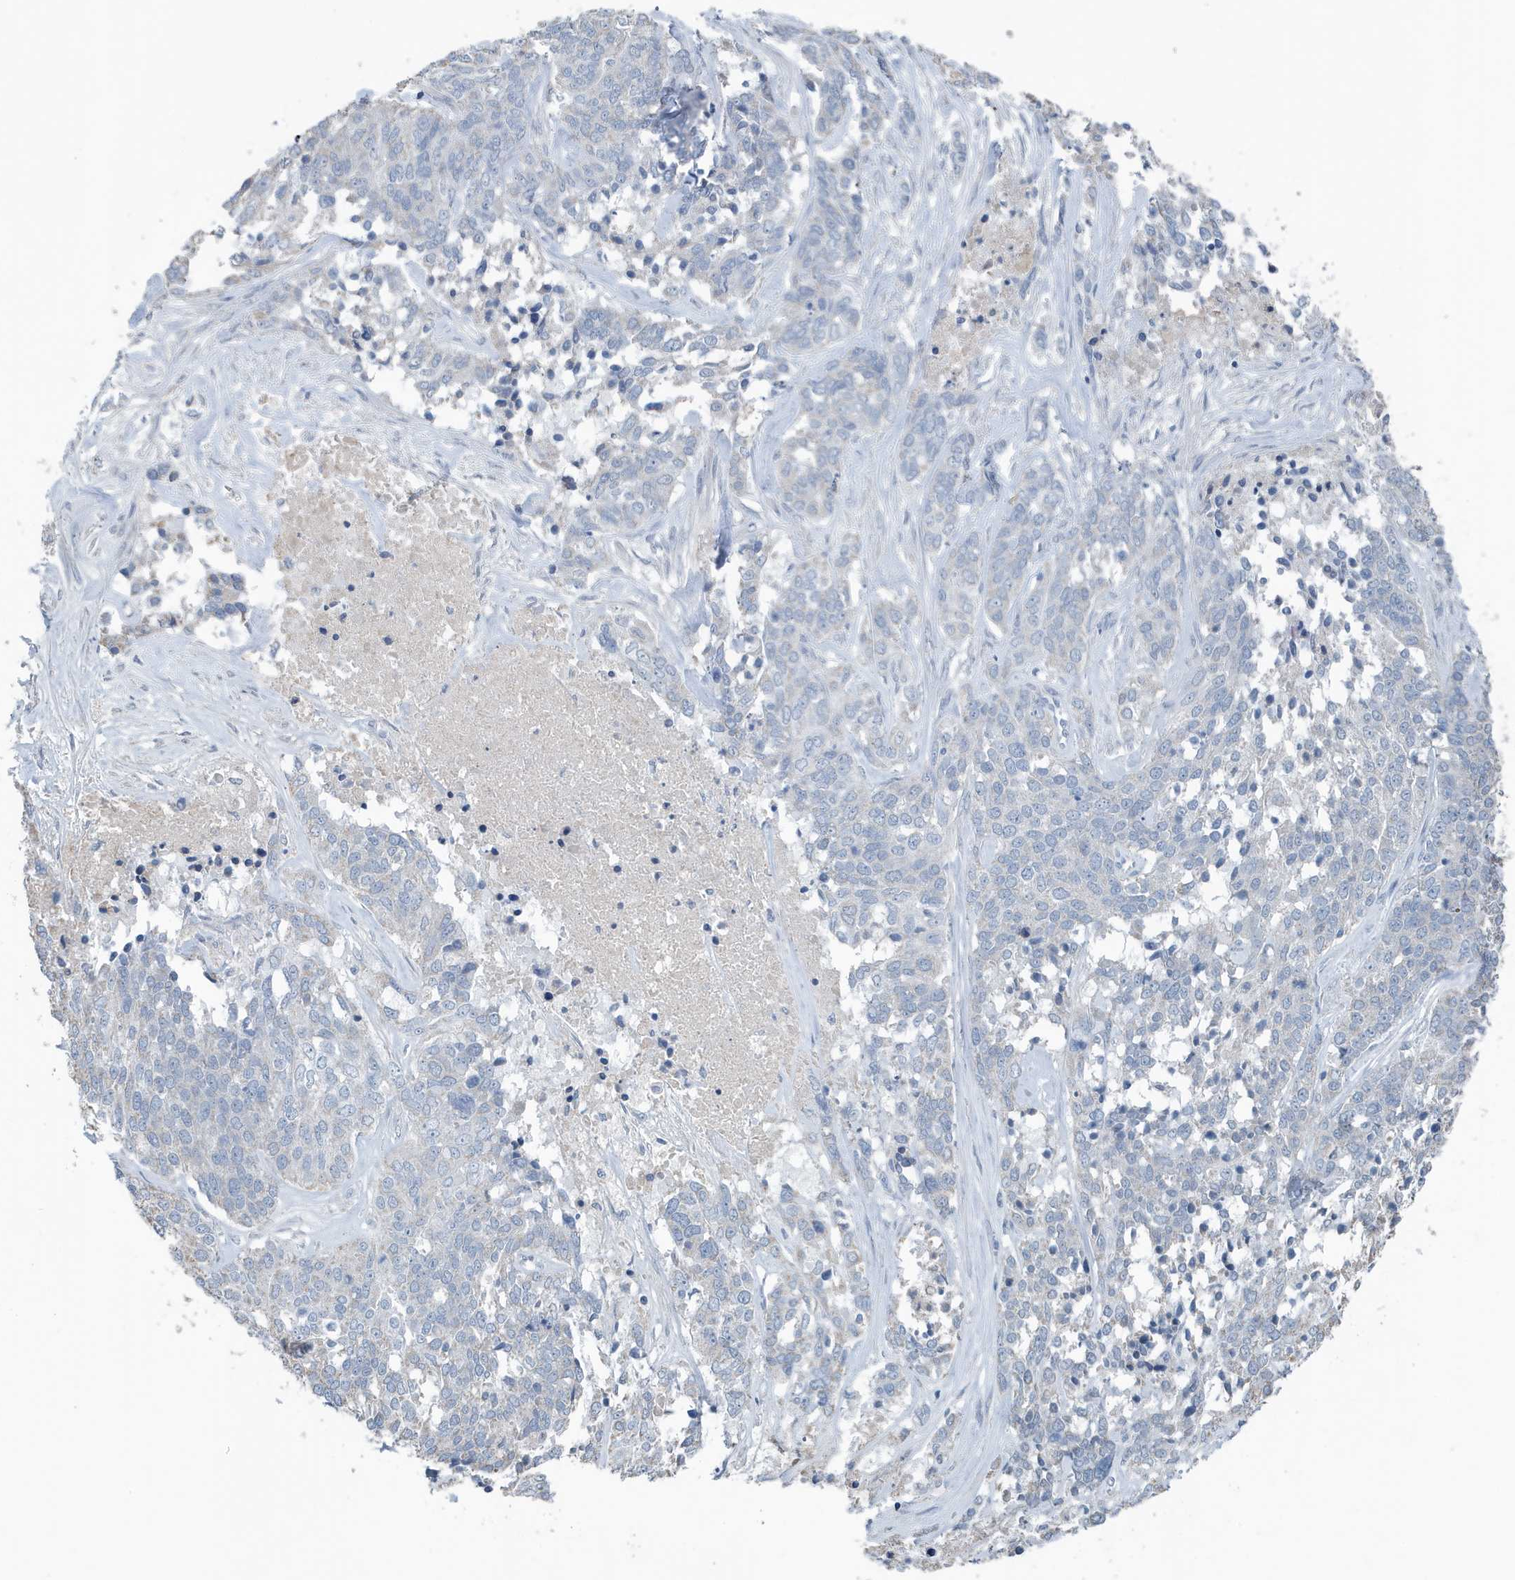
{"staining": {"intensity": "negative", "quantity": "none", "location": "none"}, "tissue": "ovarian cancer", "cell_type": "Tumor cells", "image_type": "cancer", "snomed": [{"axis": "morphology", "description": "Cystadenocarcinoma, serous, NOS"}, {"axis": "topography", "description": "Ovary"}], "caption": "Ovarian cancer stained for a protein using IHC displays no expression tumor cells.", "gene": "UGT2B4", "patient": {"sex": "female", "age": 44}}